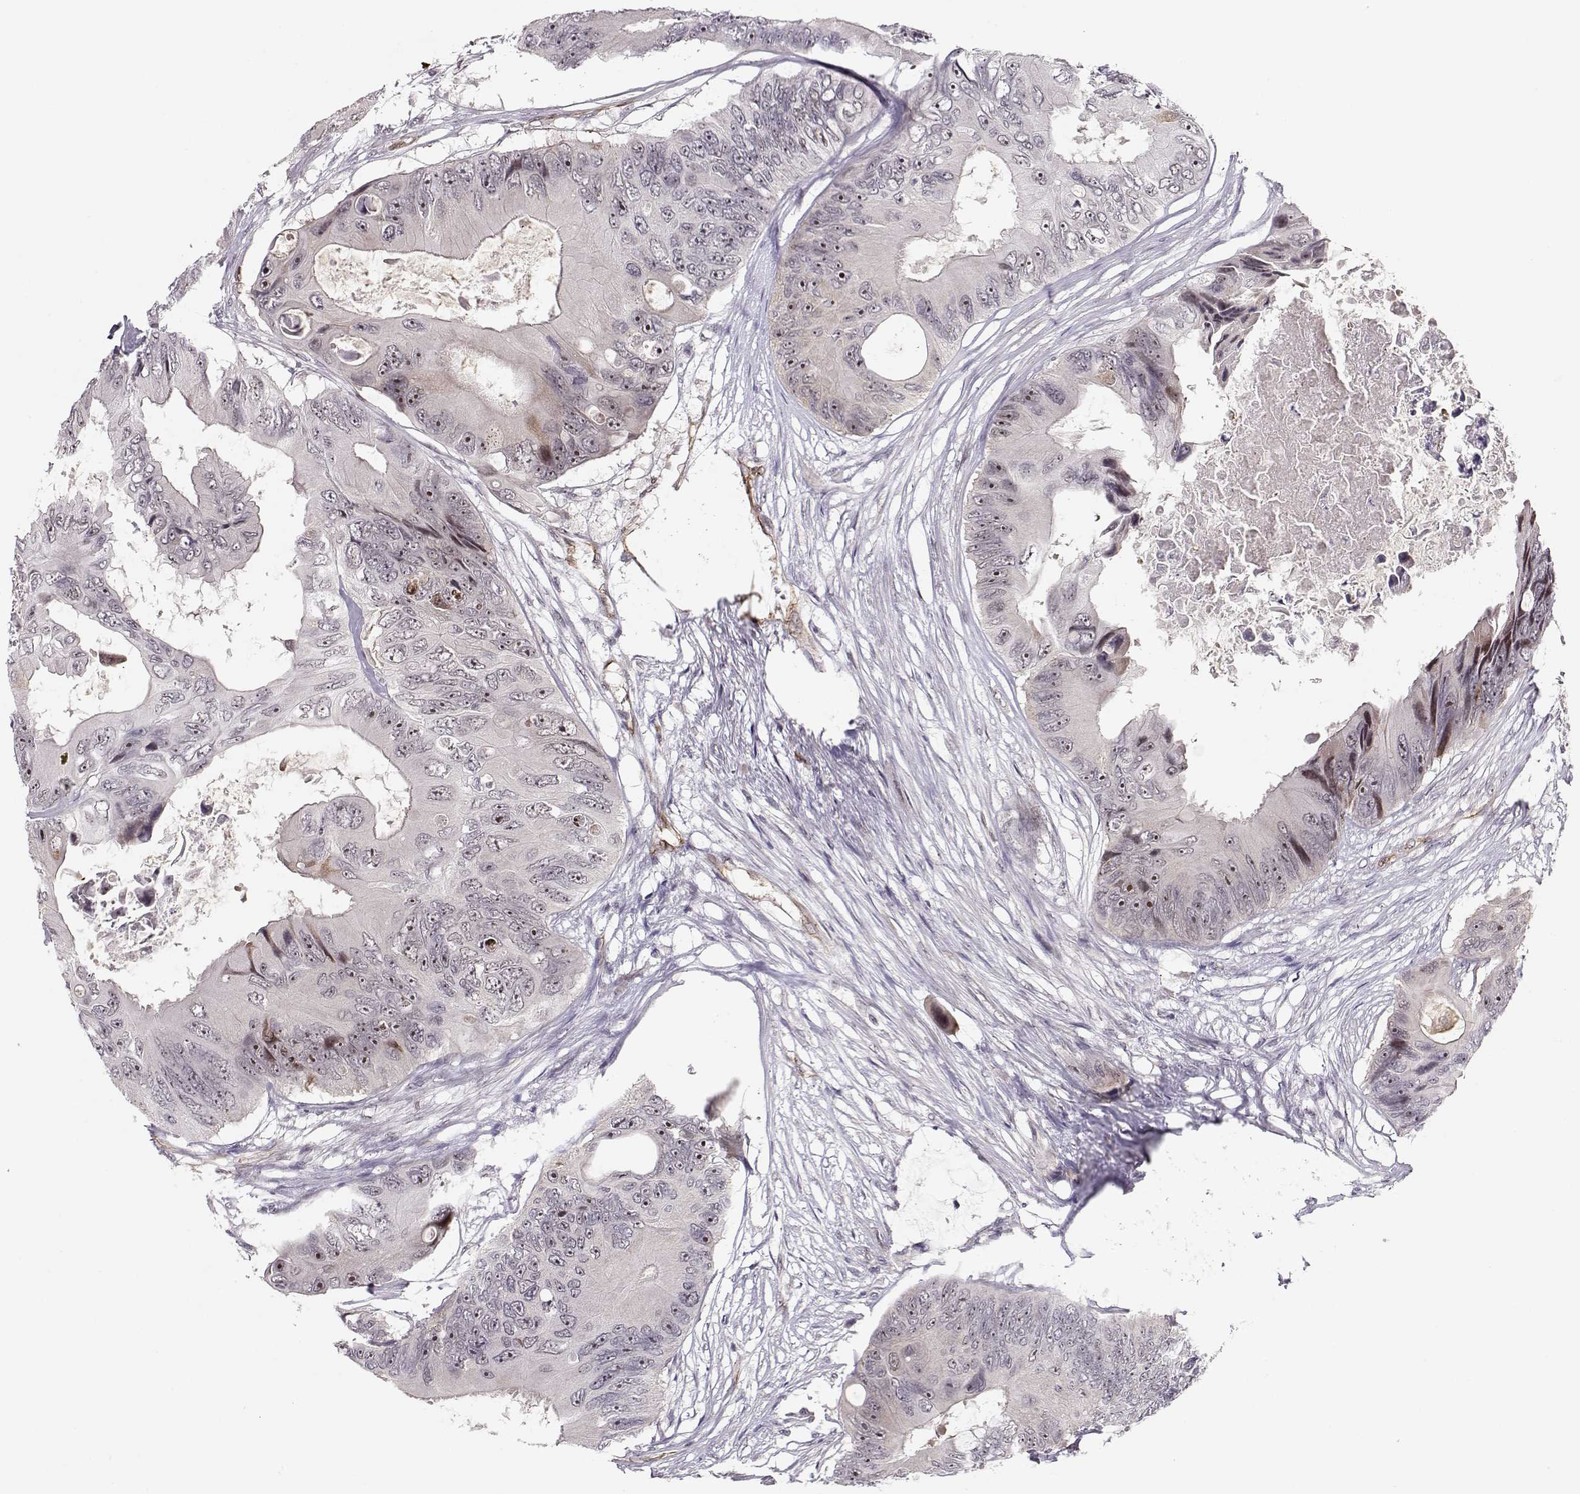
{"staining": {"intensity": "strong", "quantity": "<25%", "location": "nuclear"}, "tissue": "colorectal cancer", "cell_type": "Tumor cells", "image_type": "cancer", "snomed": [{"axis": "morphology", "description": "Adenocarcinoma, NOS"}, {"axis": "topography", "description": "Rectum"}], "caption": "DAB immunohistochemical staining of colorectal cancer exhibits strong nuclear protein expression in approximately <25% of tumor cells. Immunohistochemistry (ihc) stains the protein of interest in brown and the nuclei are stained blue.", "gene": "CIR1", "patient": {"sex": "male", "age": 63}}